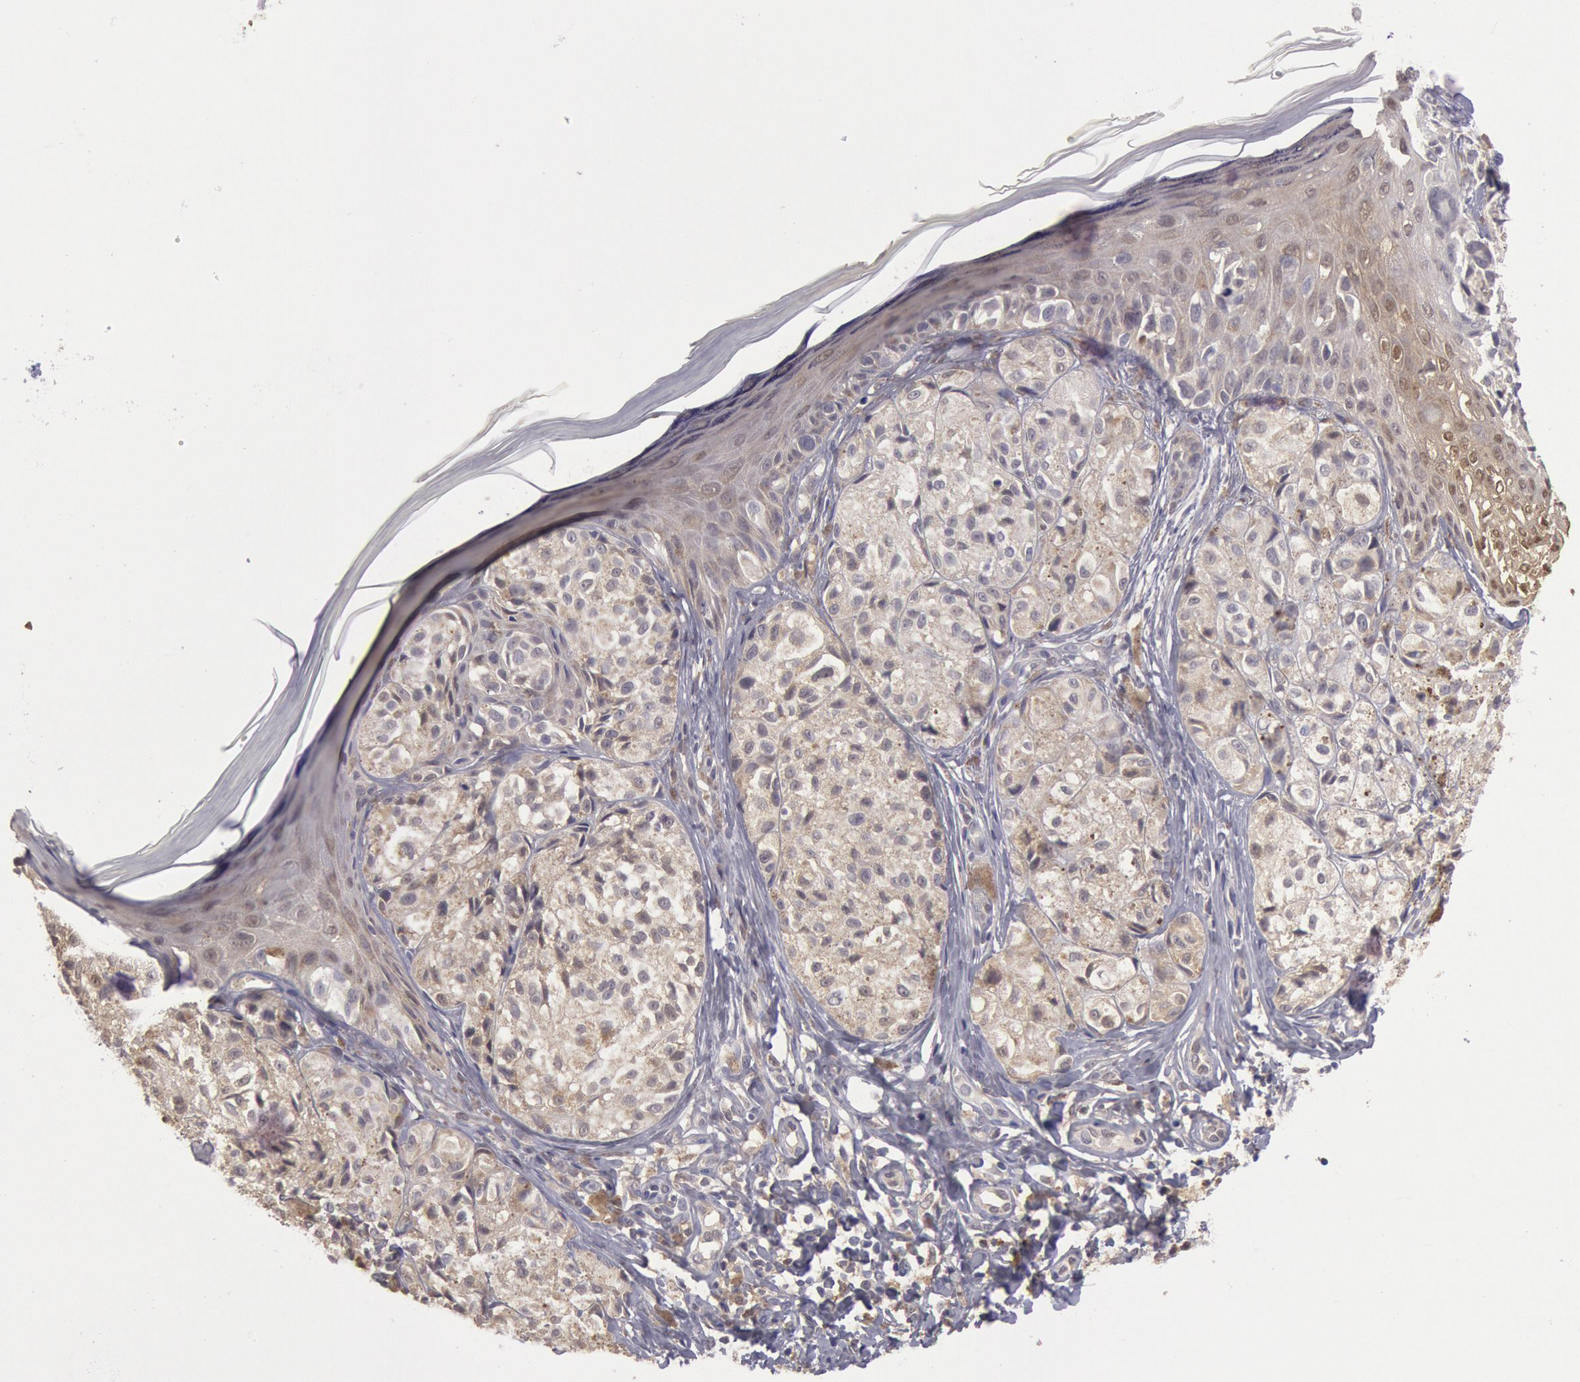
{"staining": {"intensity": "weak", "quantity": ">75%", "location": "cytoplasmic/membranous"}, "tissue": "melanoma", "cell_type": "Tumor cells", "image_type": "cancer", "snomed": [{"axis": "morphology", "description": "Malignant melanoma, NOS"}, {"axis": "topography", "description": "Skin"}], "caption": "Malignant melanoma was stained to show a protein in brown. There is low levels of weak cytoplasmic/membranous expression in approximately >75% of tumor cells.", "gene": "MPST", "patient": {"sex": "male", "age": 57}}